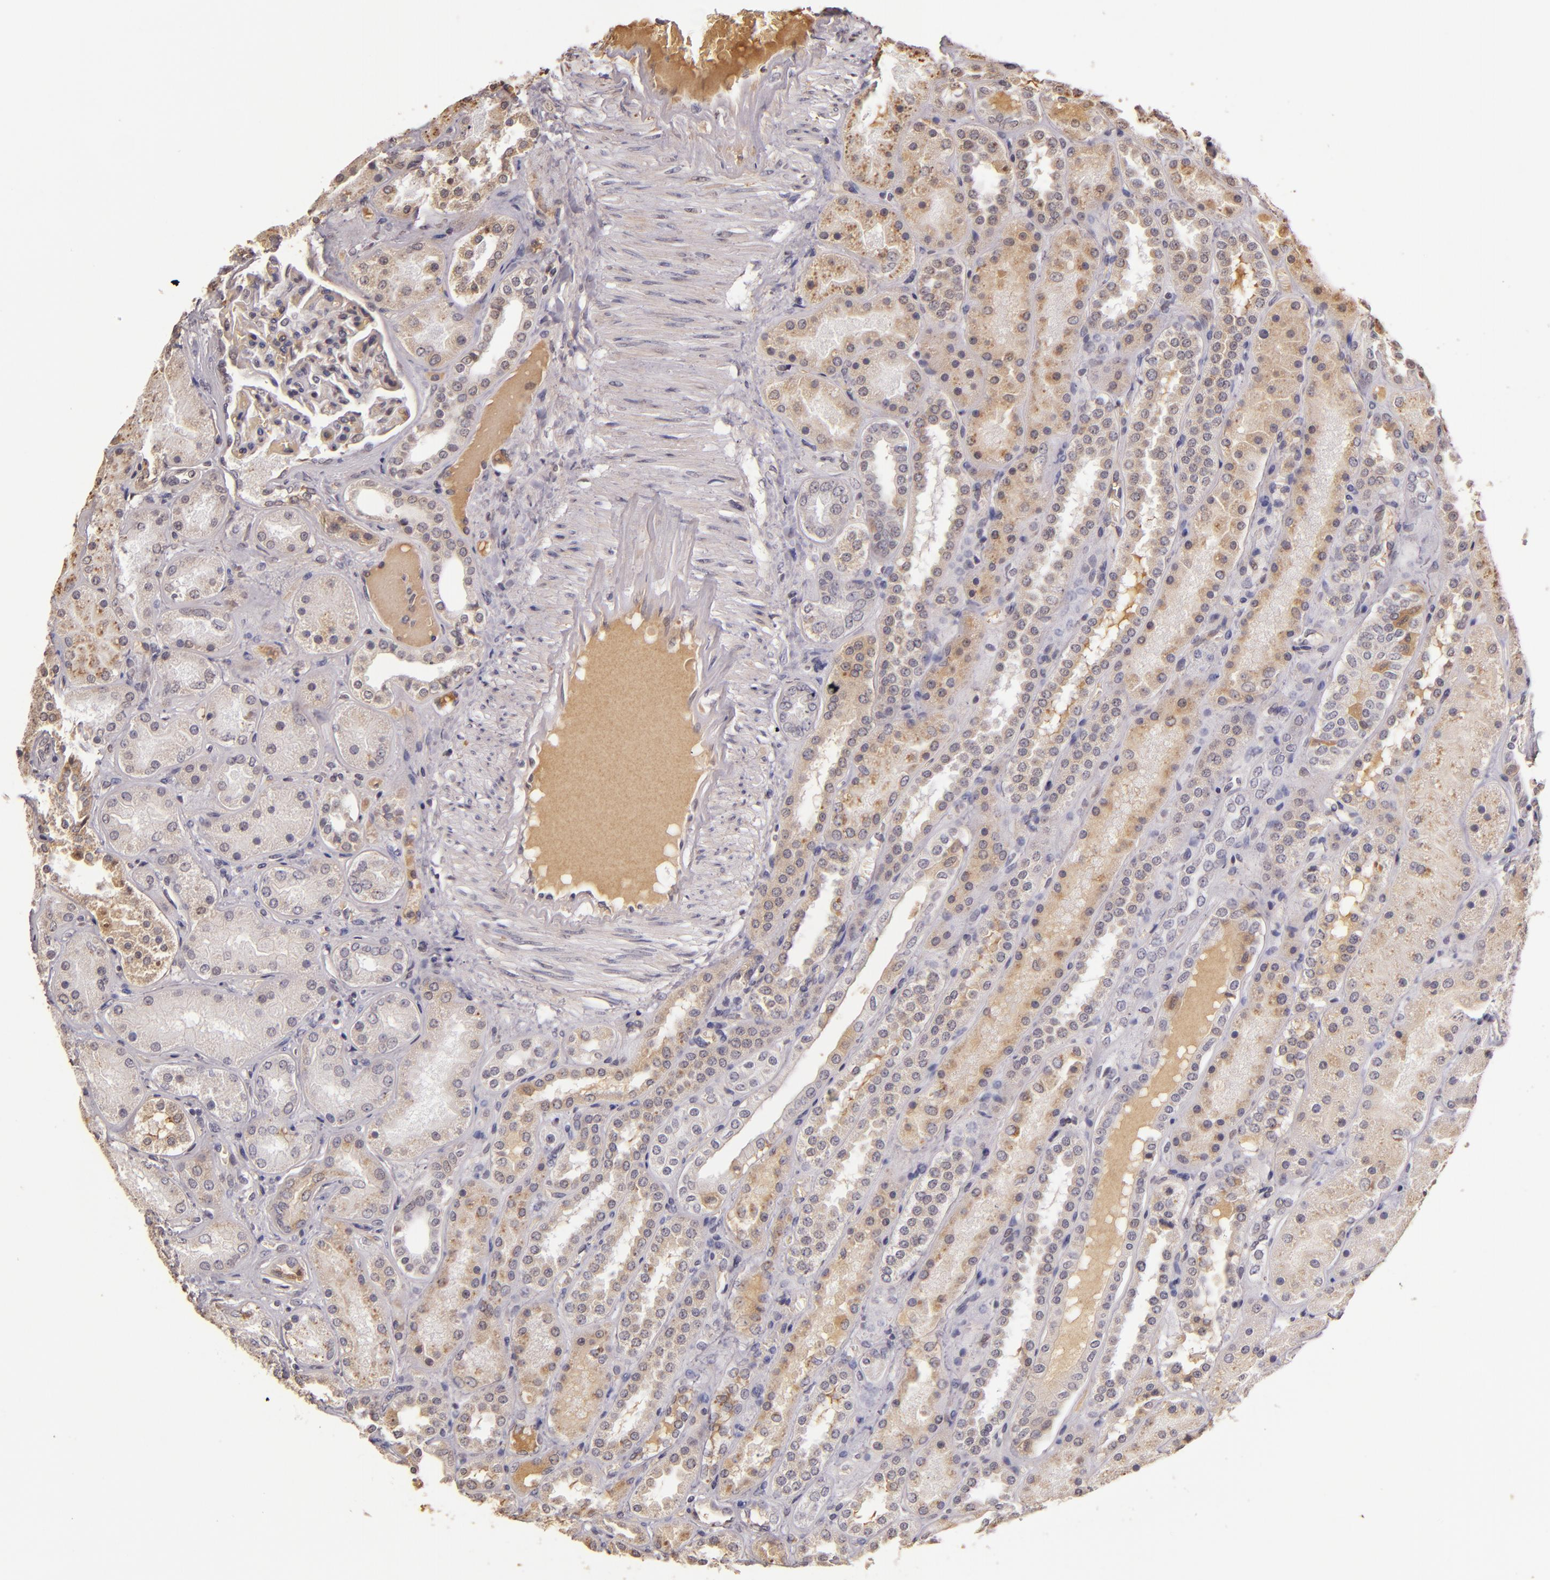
{"staining": {"intensity": "weak", "quantity": "25%-75%", "location": "cytoplasmic/membranous"}, "tissue": "kidney", "cell_type": "Cells in glomeruli", "image_type": "normal", "snomed": [{"axis": "morphology", "description": "Normal tissue, NOS"}, {"axis": "topography", "description": "Kidney"}], "caption": "About 25%-75% of cells in glomeruli in normal human kidney show weak cytoplasmic/membranous protein expression as visualized by brown immunohistochemical staining.", "gene": "ABL1", "patient": {"sex": "male", "age": 28}}